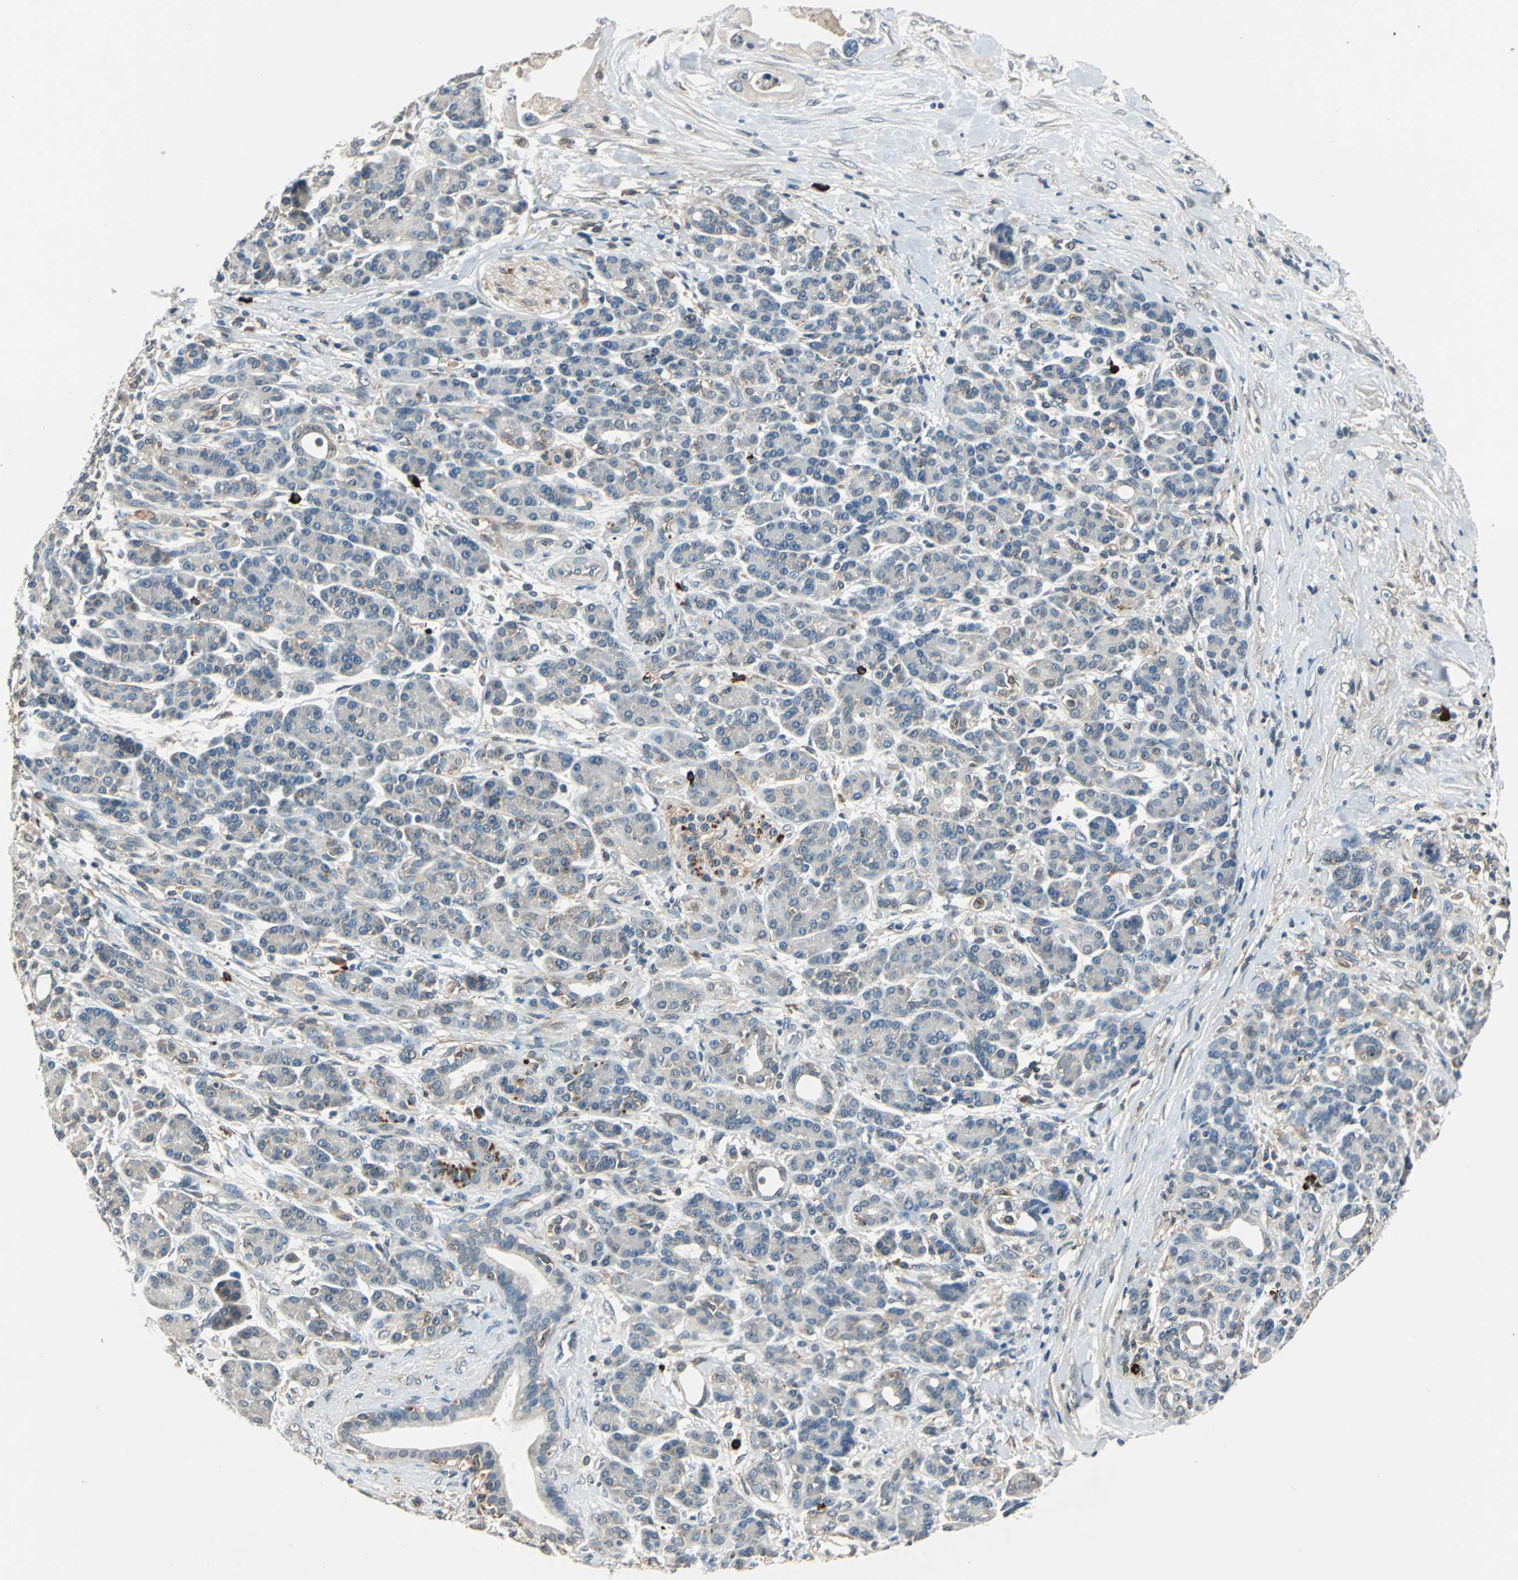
{"staining": {"intensity": "weak", "quantity": "25%-75%", "location": "cytoplasmic/membranous"}, "tissue": "pancreatic cancer", "cell_type": "Tumor cells", "image_type": "cancer", "snomed": [{"axis": "morphology", "description": "Adenocarcinoma, NOS"}, {"axis": "topography", "description": "Pancreas"}], "caption": "Tumor cells exhibit weak cytoplasmic/membranous positivity in about 25%-75% of cells in adenocarcinoma (pancreatic).", "gene": "SLC19A2", "patient": {"sex": "female", "age": 77}}